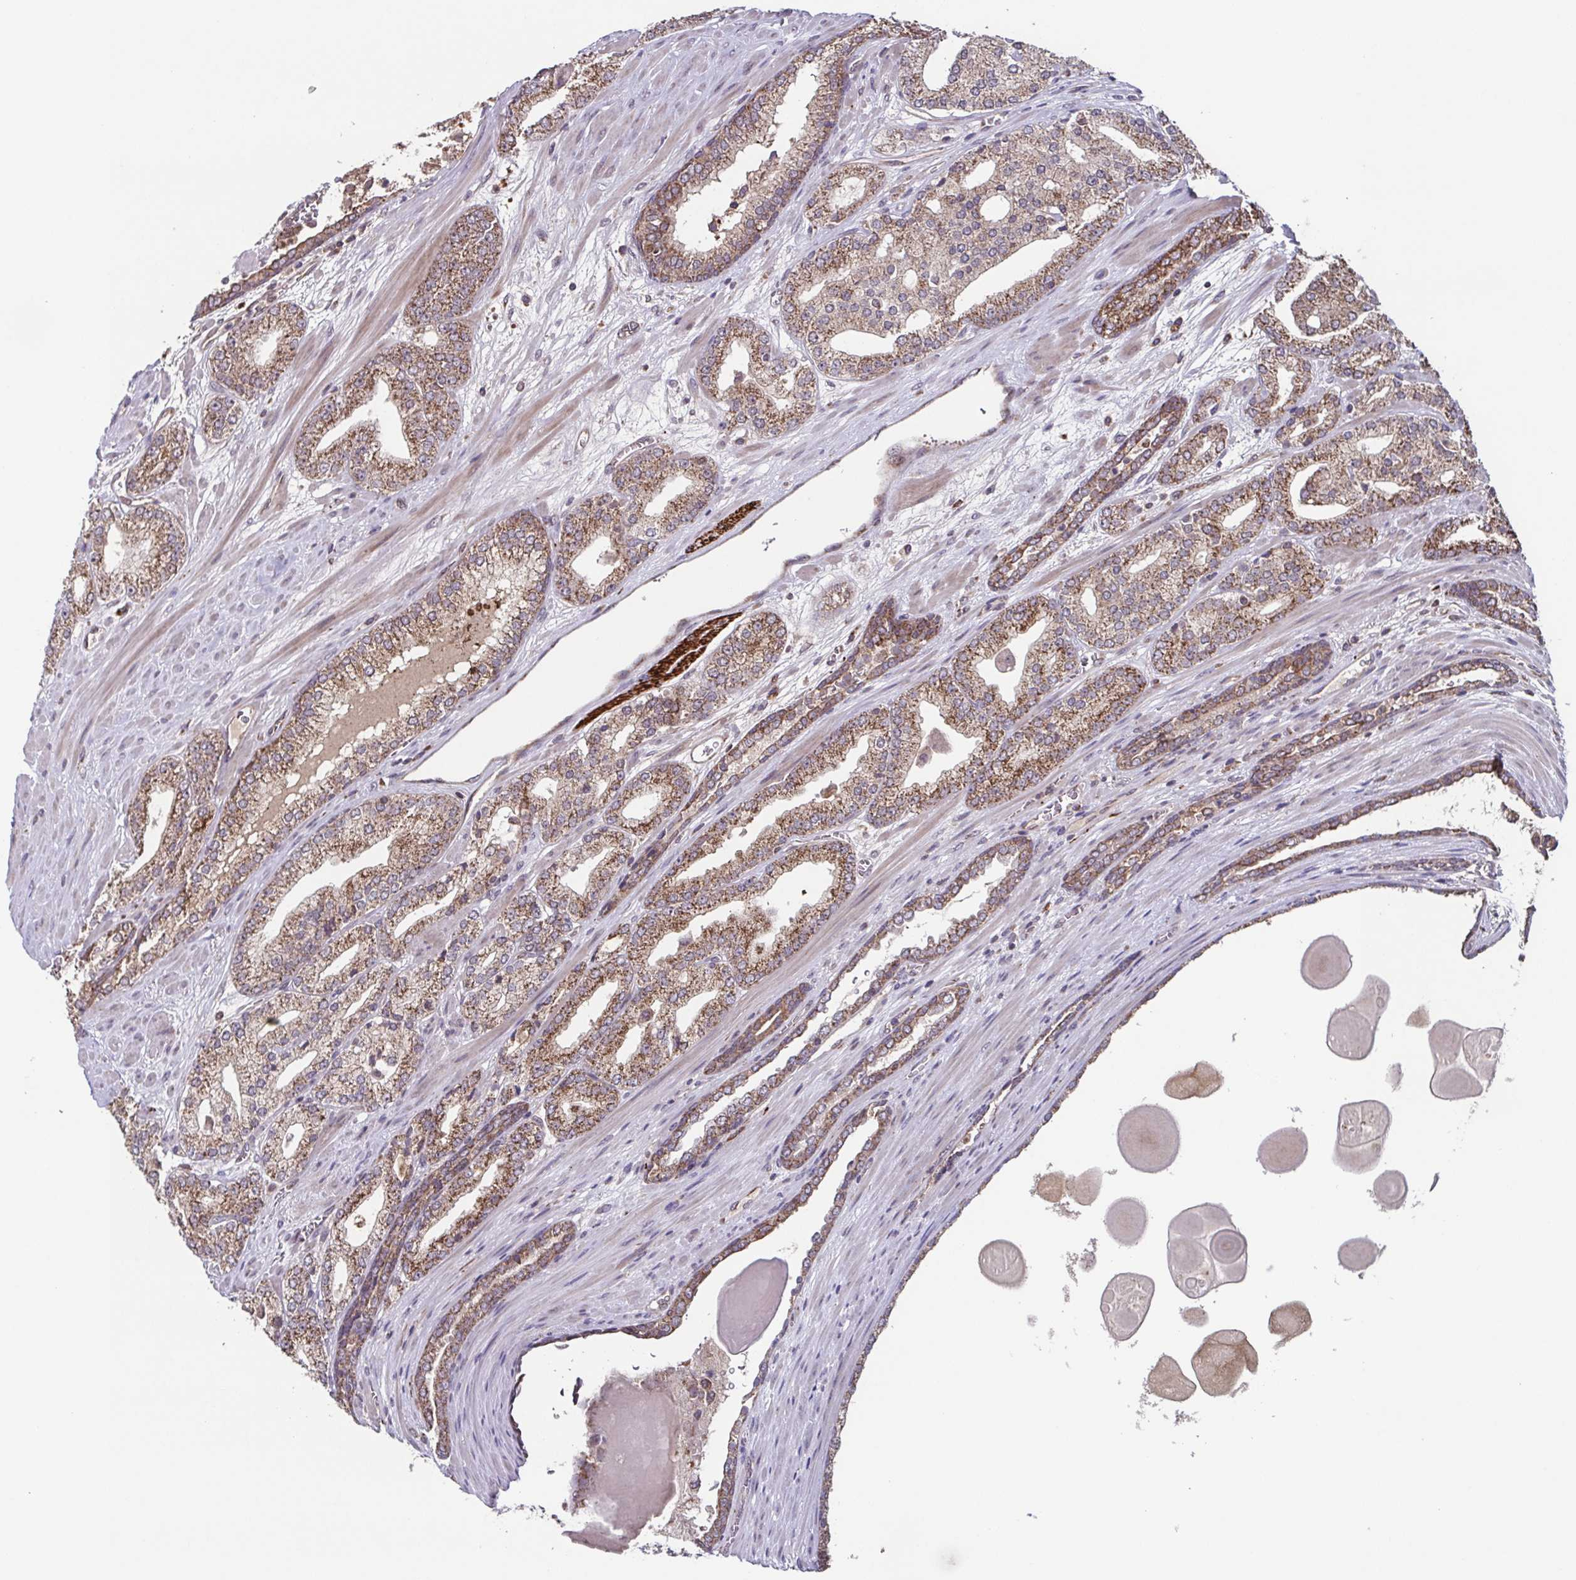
{"staining": {"intensity": "moderate", "quantity": ">75%", "location": "cytoplasmic/membranous"}, "tissue": "prostate cancer", "cell_type": "Tumor cells", "image_type": "cancer", "snomed": [{"axis": "morphology", "description": "Adenocarcinoma, High grade"}, {"axis": "topography", "description": "Prostate"}], "caption": "Tumor cells display medium levels of moderate cytoplasmic/membranous staining in approximately >75% of cells in prostate cancer.", "gene": "TTC19", "patient": {"sex": "male", "age": 64}}